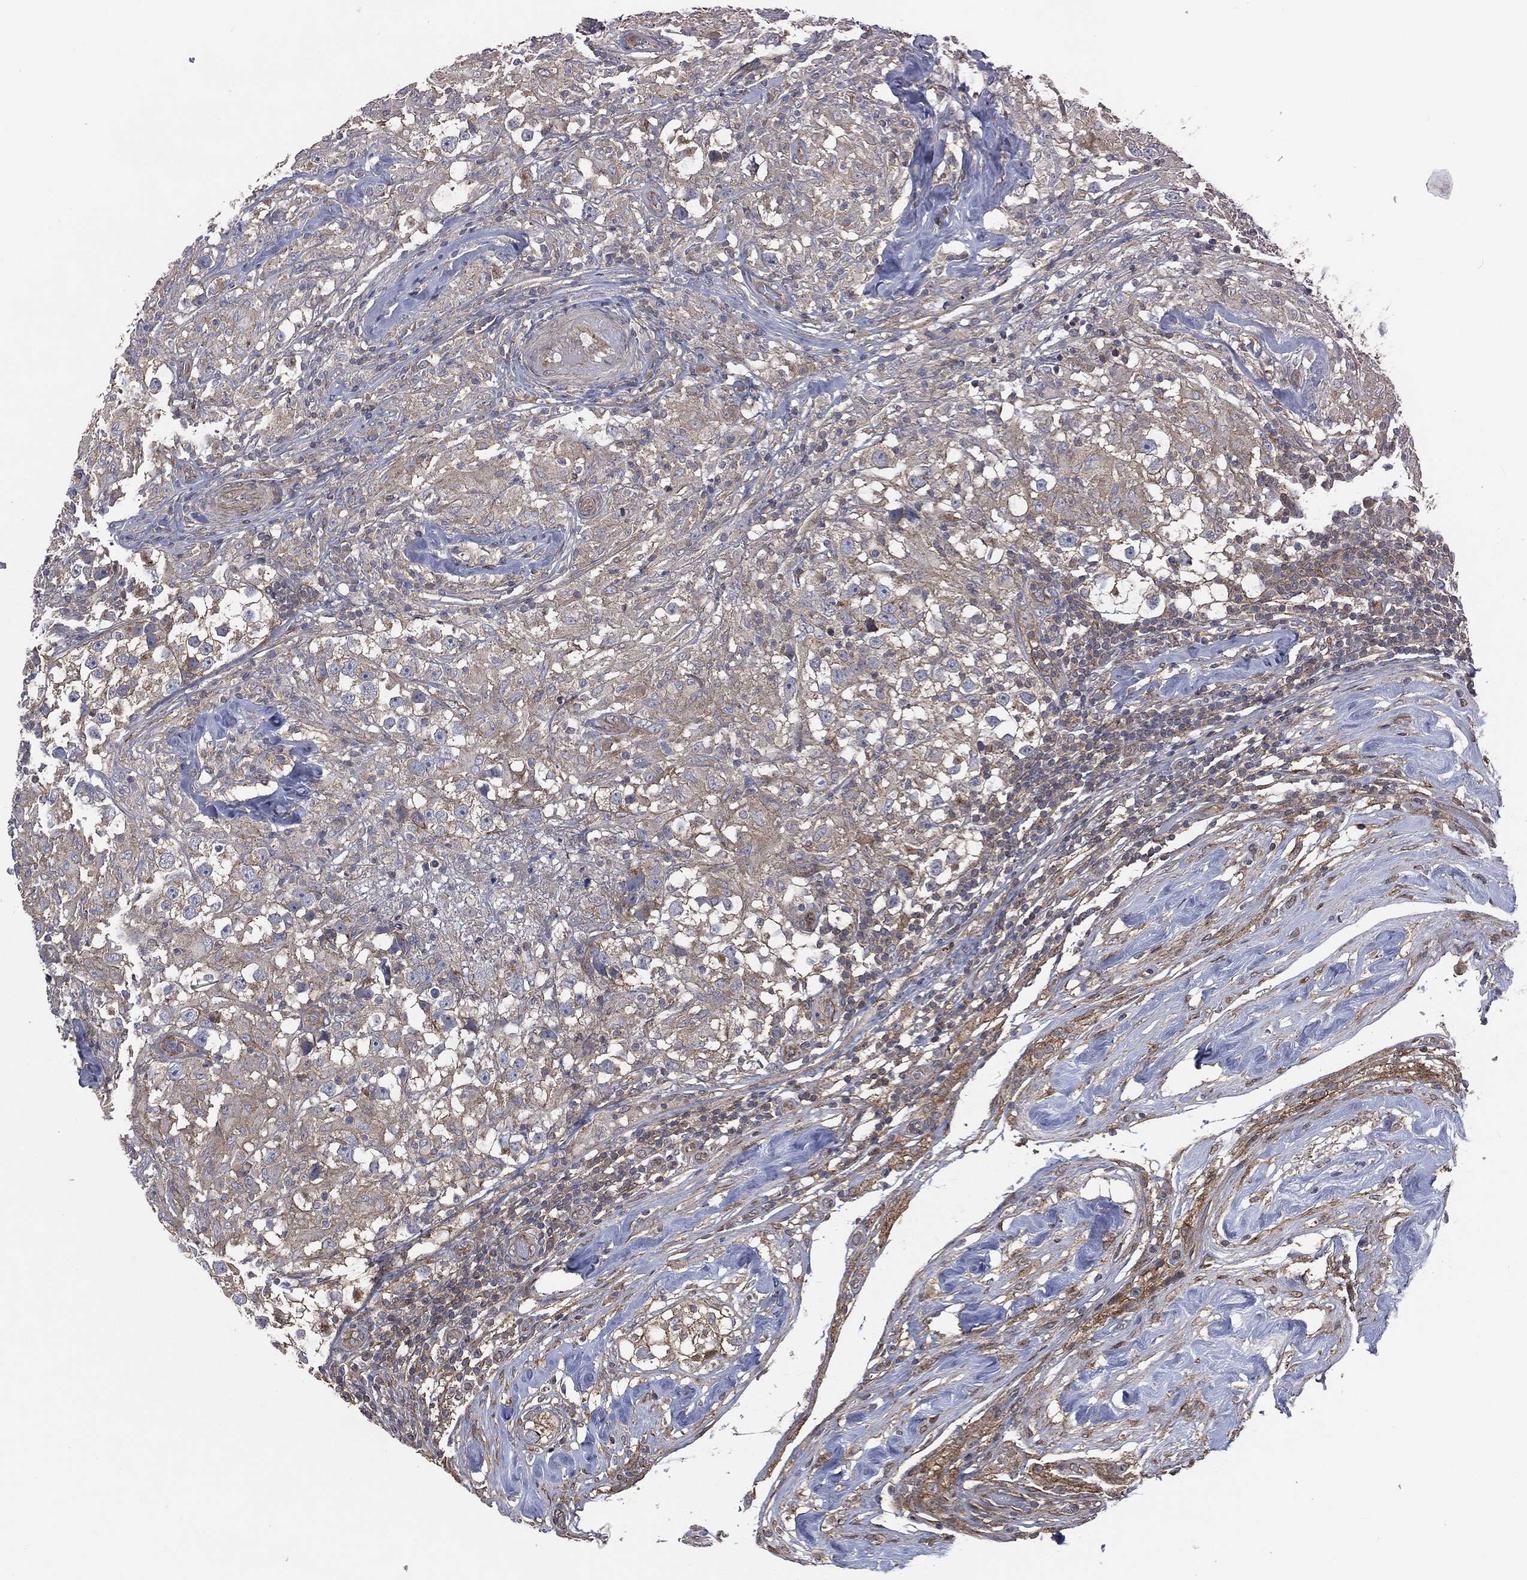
{"staining": {"intensity": "weak", "quantity": "25%-75%", "location": "cytoplasmic/membranous"}, "tissue": "testis cancer", "cell_type": "Tumor cells", "image_type": "cancer", "snomed": [{"axis": "morphology", "description": "Carcinoma, Embryonal, NOS"}, {"axis": "topography", "description": "Testis"}], "caption": "Protein analysis of testis embryonal carcinoma tissue demonstrates weak cytoplasmic/membranous expression in approximately 25%-75% of tumor cells.", "gene": "EPS15L1", "patient": {"sex": "male", "age": 26}}